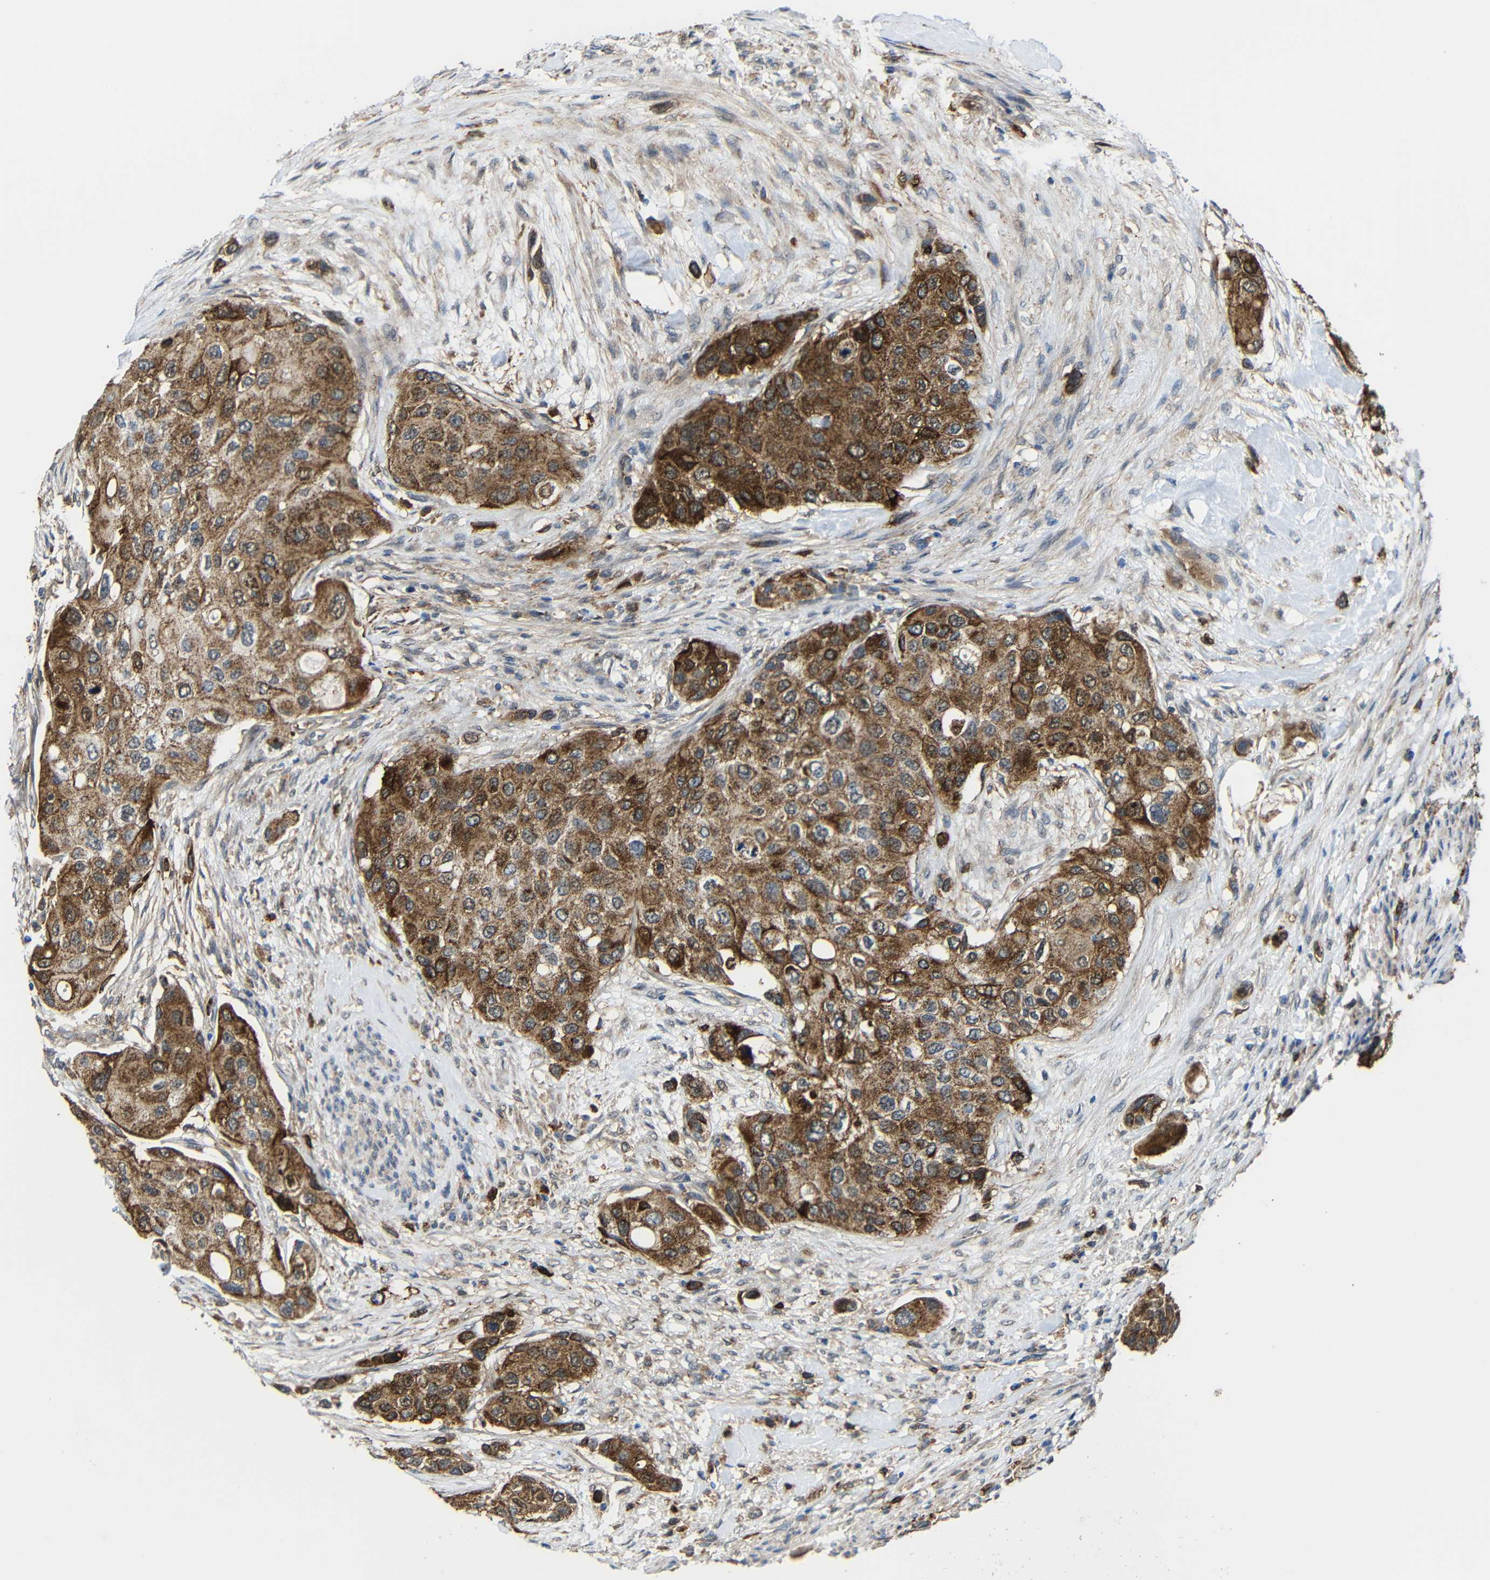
{"staining": {"intensity": "moderate", "quantity": ">75%", "location": "cytoplasmic/membranous"}, "tissue": "urothelial cancer", "cell_type": "Tumor cells", "image_type": "cancer", "snomed": [{"axis": "morphology", "description": "Urothelial carcinoma, High grade"}, {"axis": "topography", "description": "Urinary bladder"}], "caption": "Immunohistochemistry (DAB) staining of urothelial carcinoma (high-grade) reveals moderate cytoplasmic/membranous protein positivity in about >75% of tumor cells. The staining was performed using DAB, with brown indicating positive protein expression. Nuclei are stained blue with hematoxylin.", "gene": "C1GALT1", "patient": {"sex": "female", "age": 56}}